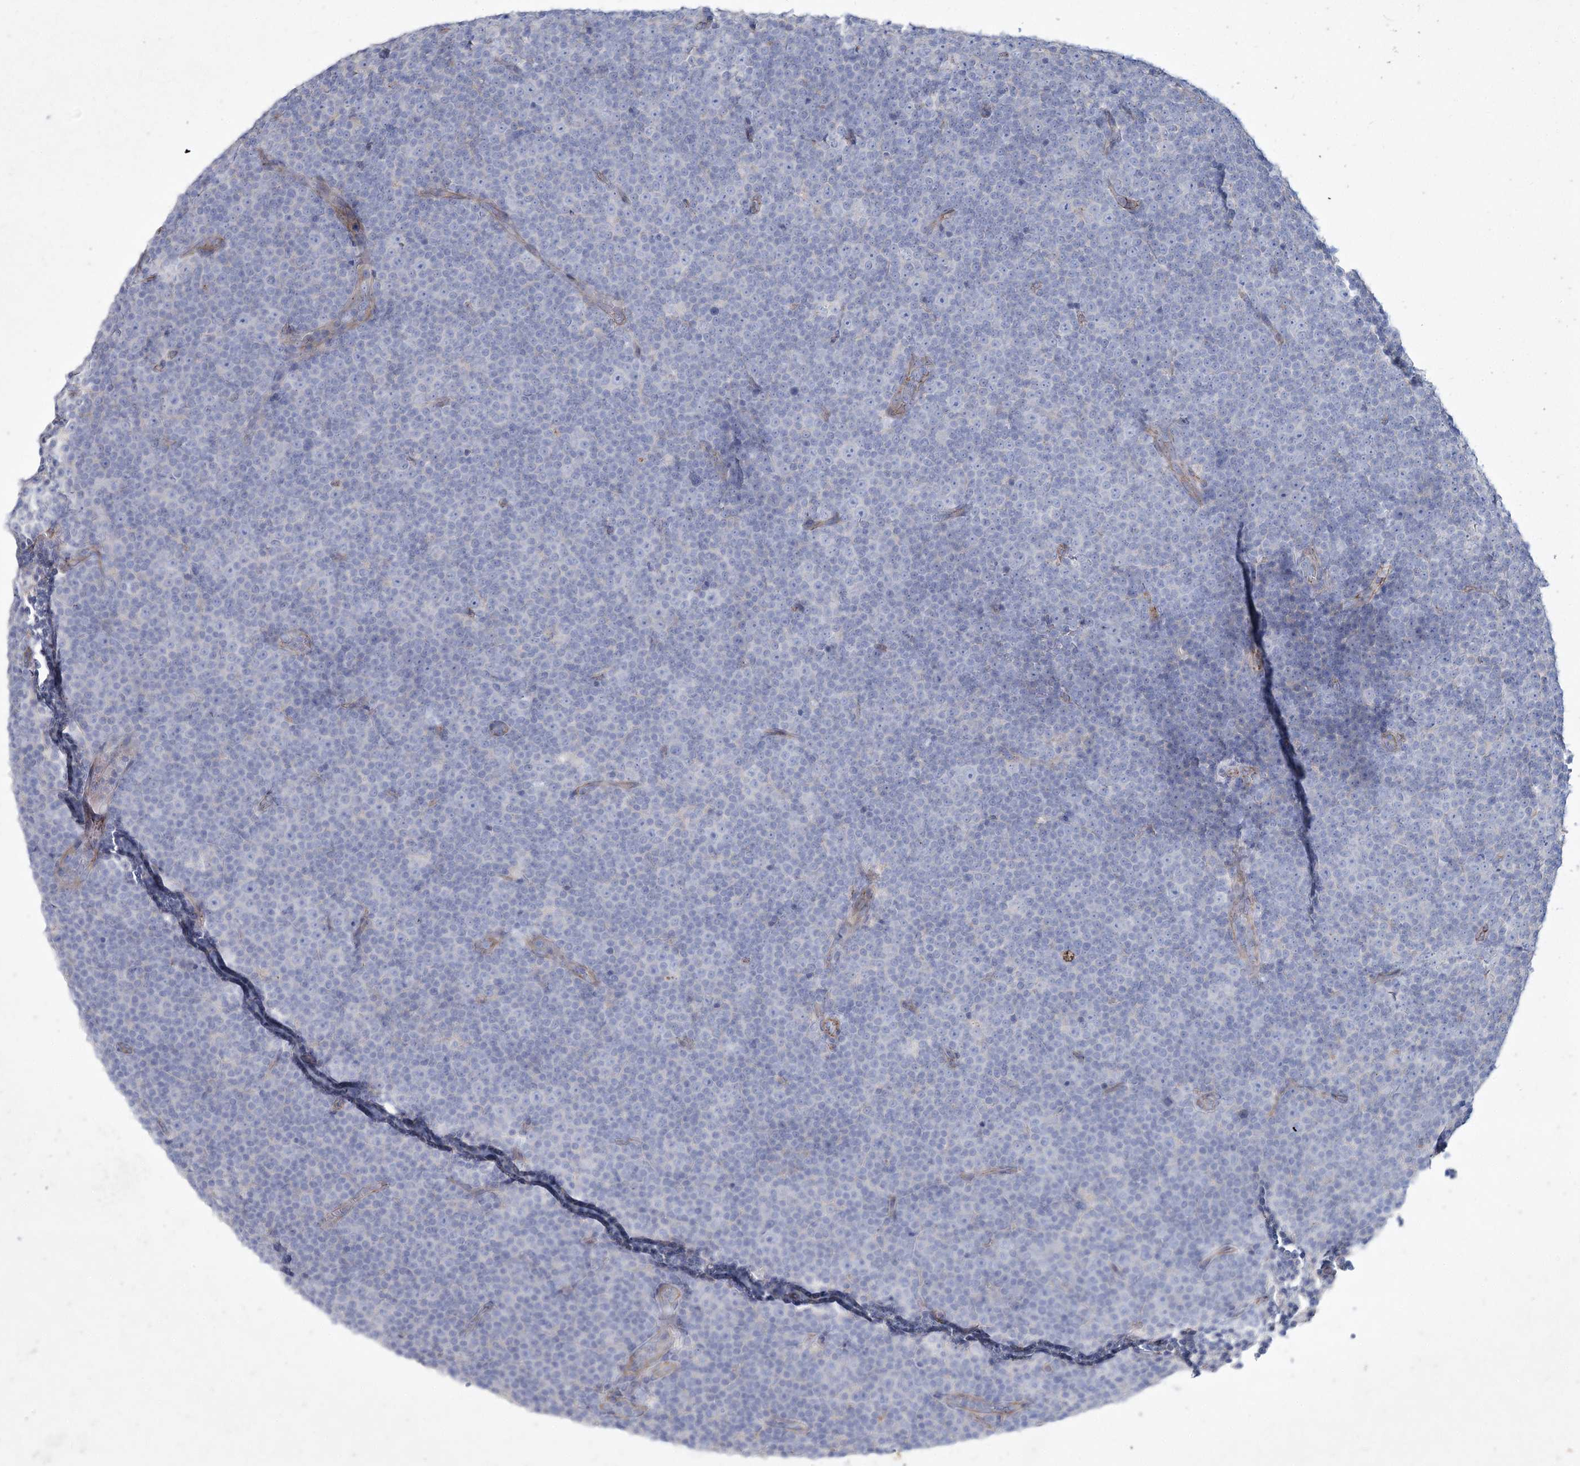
{"staining": {"intensity": "negative", "quantity": "none", "location": "none"}, "tissue": "lymphoma", "cell_type": "Tumor cells", "image_type": "cancer", "snomed": [{"axis": "morphology", "description": "Malignant lymphoma, non-Hodgkin's type, Low grade"}, {"axis": "topography", "description": "Lymph node"}], "caption": "Immunohistochemical staining of malignant lymphoma, non-Hodgkin's type (low-grade) reveals no significant positivity in tumor cells. The staining is performed using DAB brown chromogen with nuclei counter-stained in using hematoxylin.", "gene": "LDLRAD3", "patient": {"sex": "female", "age": 67}}